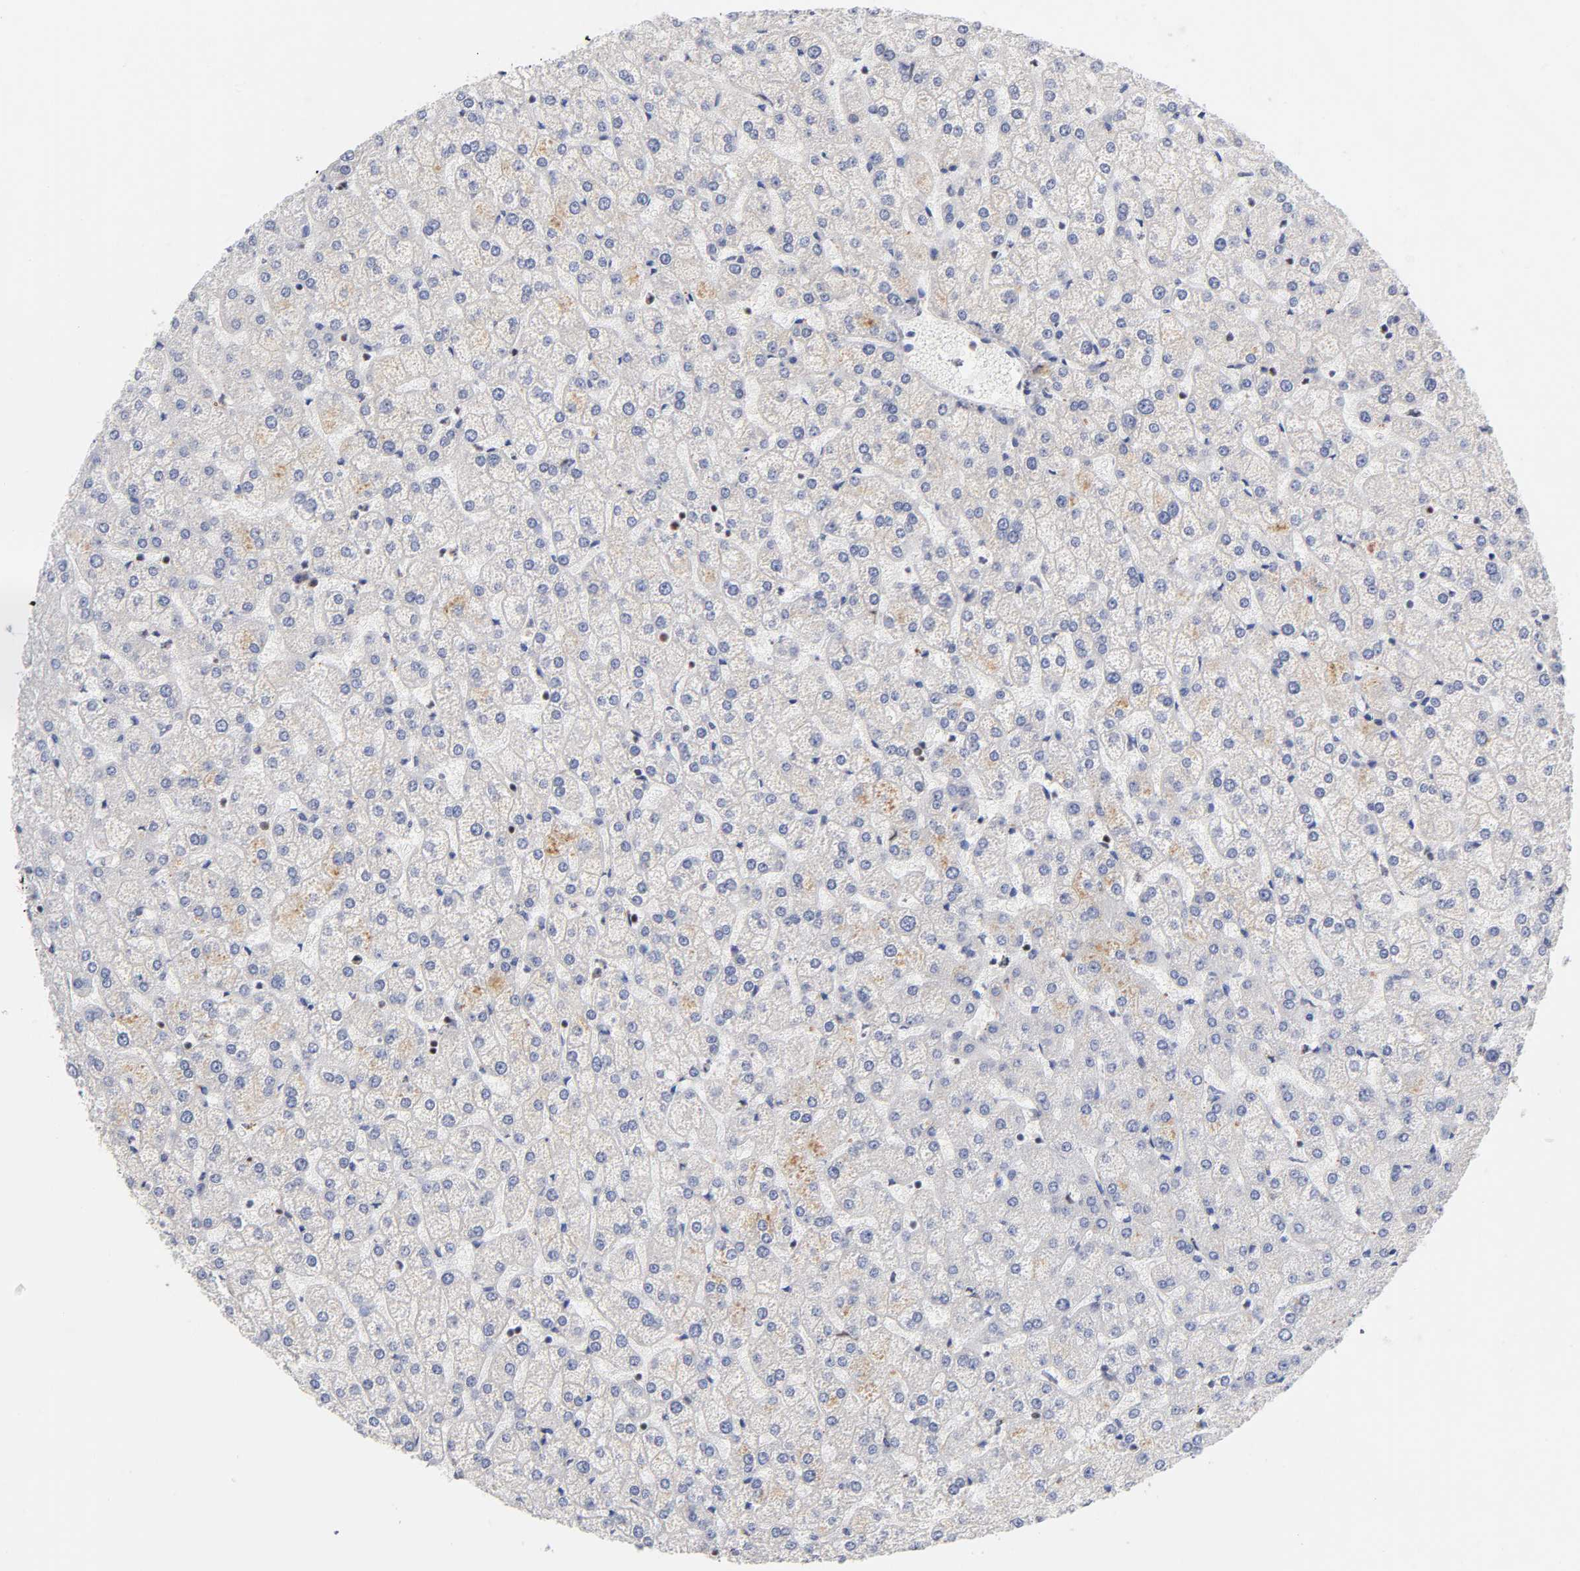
{"staining": {"intensity": "negative", "quantity": "none", "location": "none"}, "tissue": "liver", "cell_type": "Cholangiocytes", "image_type": "normal", "snomed": [{"axis": "morphology", "description": "Normal tissue, NOS"}, {"axis": "topography", "description": "Liver"}], "caption": "A photomicrograph of liver stained for a protein demonstrates no brown staining in cholangiocytes.", "gene": "RUNX1", "patient": {"sex": "female", "age": 32}}